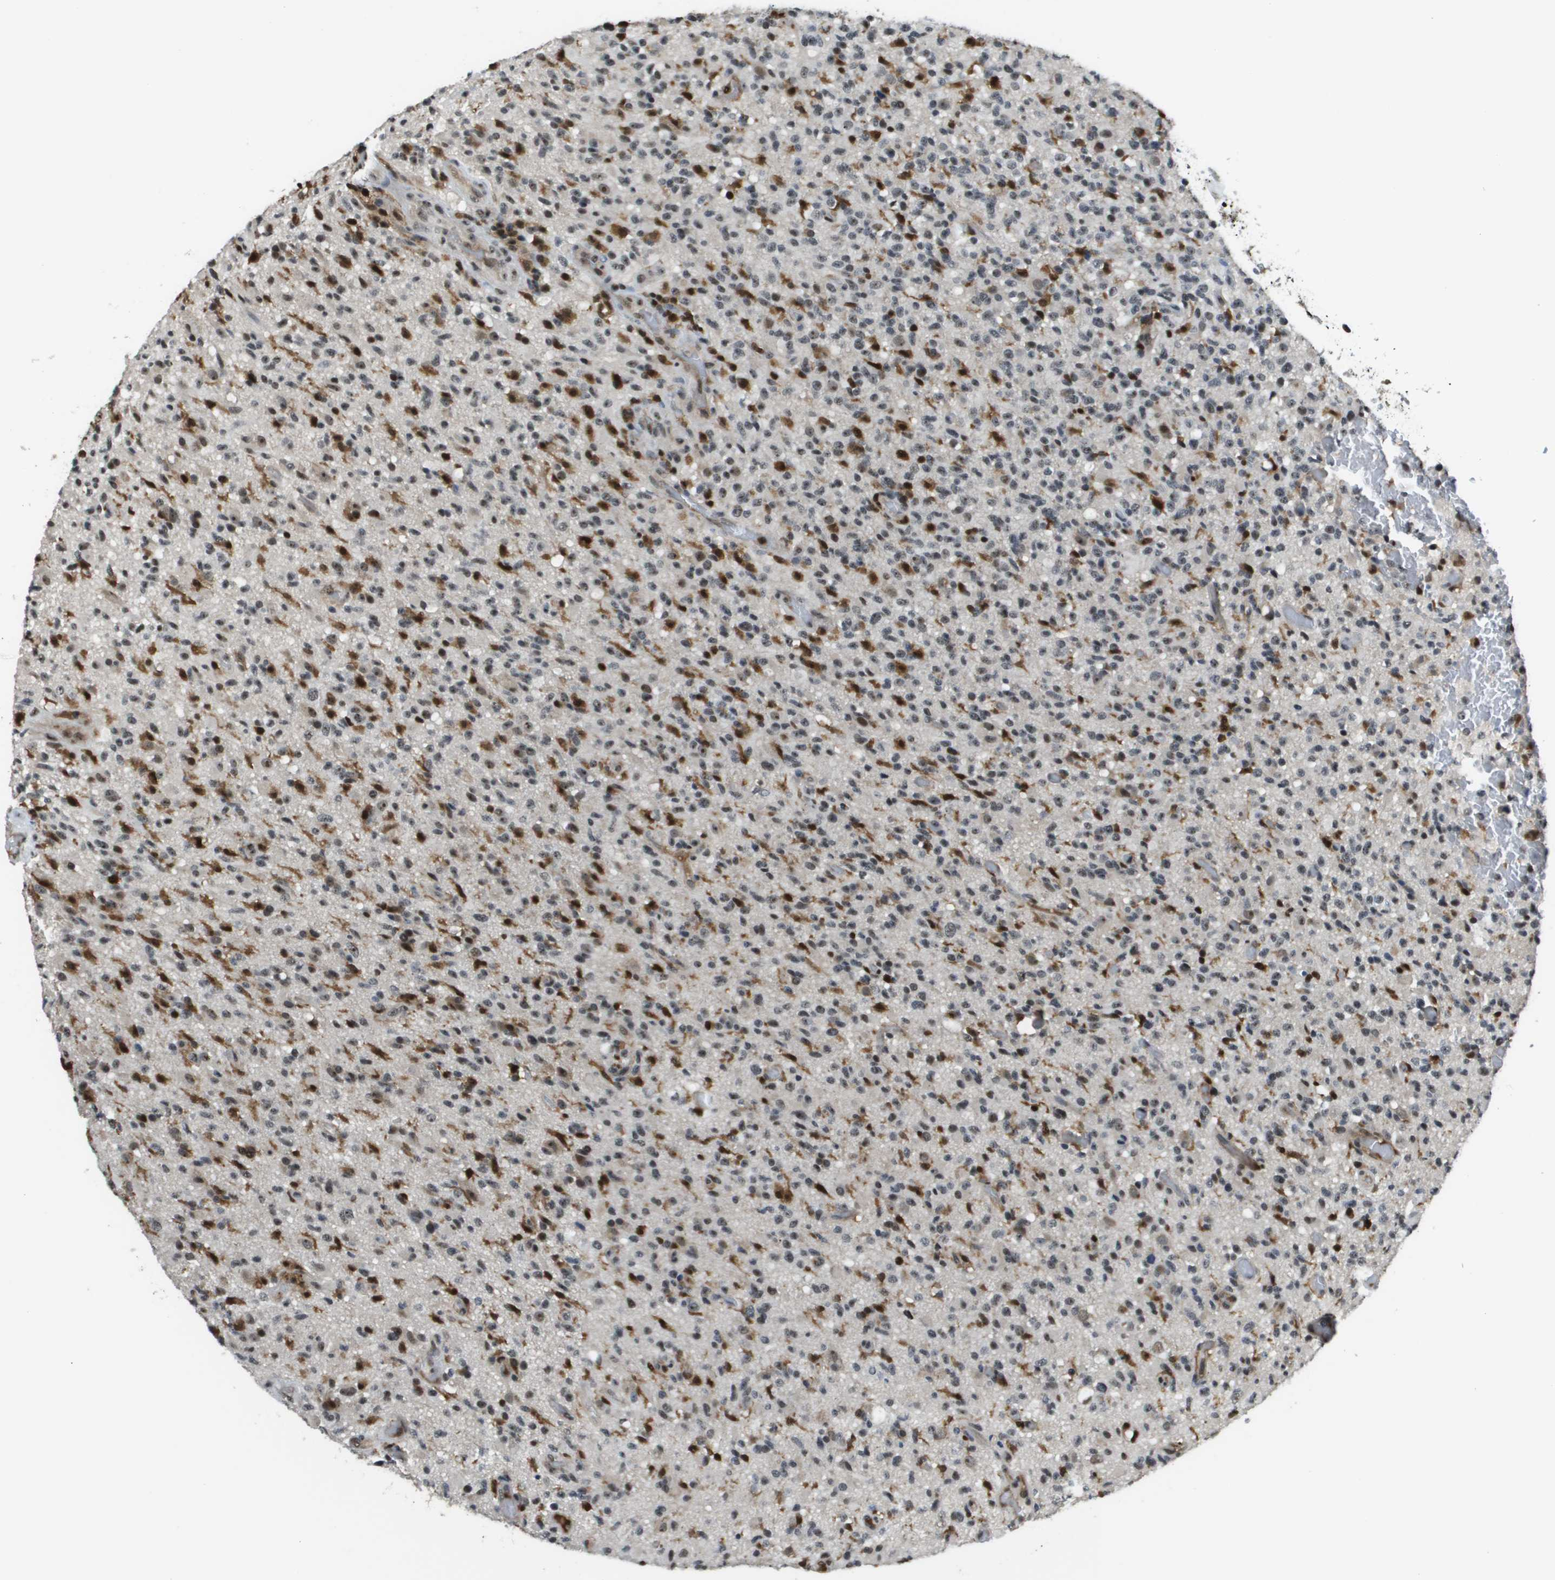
{"staining": {"intensity": "strong", "quantity": "<25%", "location": "nuclear"}, "tissue": "glioma", "cell_type": "Tumor cells", "image_type": "cancer", "snomed": [{"axis": "morphology", "description": "Glioma, malignant, High grade"}, {"axis": "topography", "description": "Brain"}], "caption": "Immunohistochemistry (IHC) (DAB (3,3'-diaminobenzidine)) staining of human malignant glioma (high-grade) demonstrates strong nuclear protein staining in approximately <25% of tumor cells. (Stains: DAB (3,3'-diaminobenzidine) in brown, nuclei in blue, Microscopy: brightfield microscopy at high magnification).", "gene": "EP400", "patient": {"sex": "male", "age": 71}}